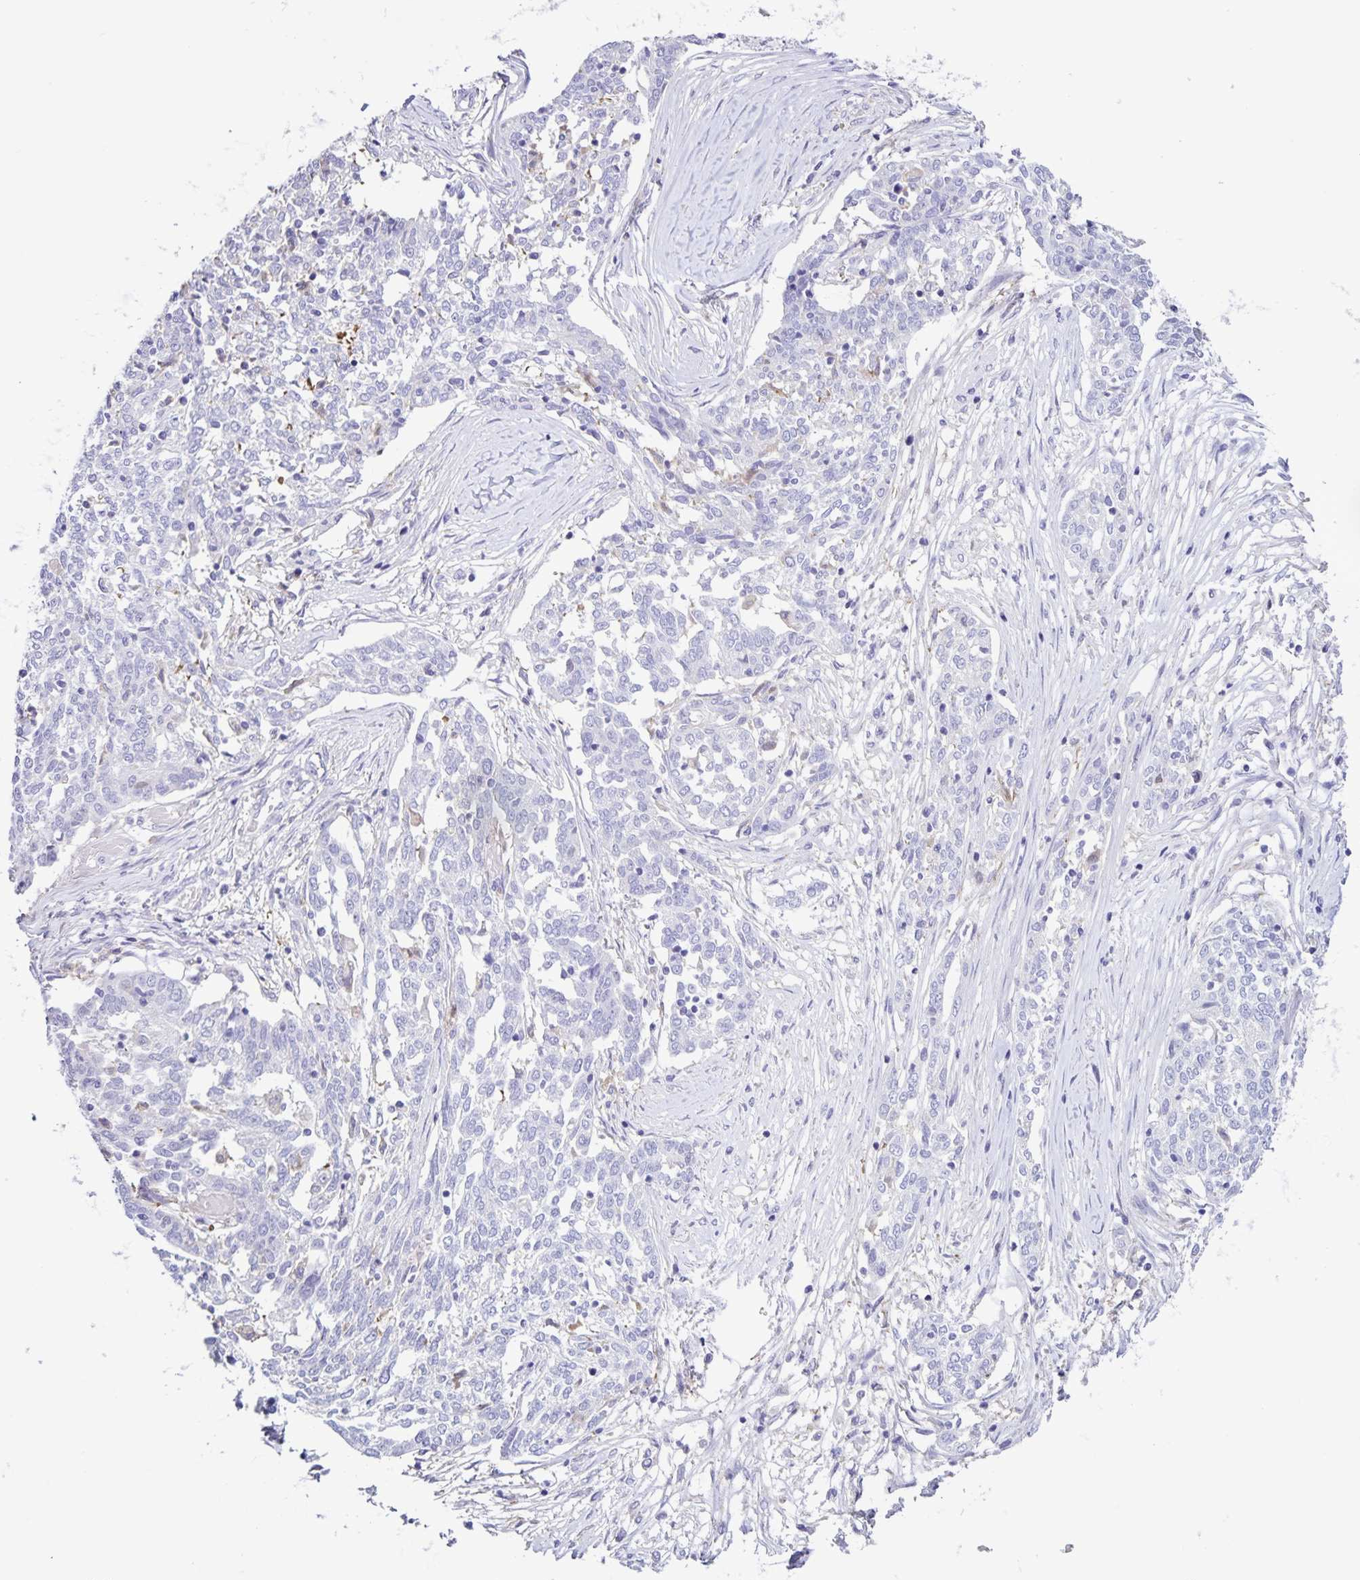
{"staining": {"intensity": "negative", "quantity": "none", "location": "none"}, "tissue": "ovarian cancer", "cell_type": "Tumor cells", "image_type": "cancer", "snomed": [{"axis": "morphology", "description": "Cystadenocarcinoma, serous, NOS"}, {"axis": "topography", "description": "Ovary"}], "caption": "Immunohistochemistry histopathology image of neoplastic tissue: human ovarian cancer (serous cystadenocarcinoma) stained with DAB displays no significant protein expression in tumor cells.", "gene": "BOLL", "patient": {"sex": "female", "age": 67}}